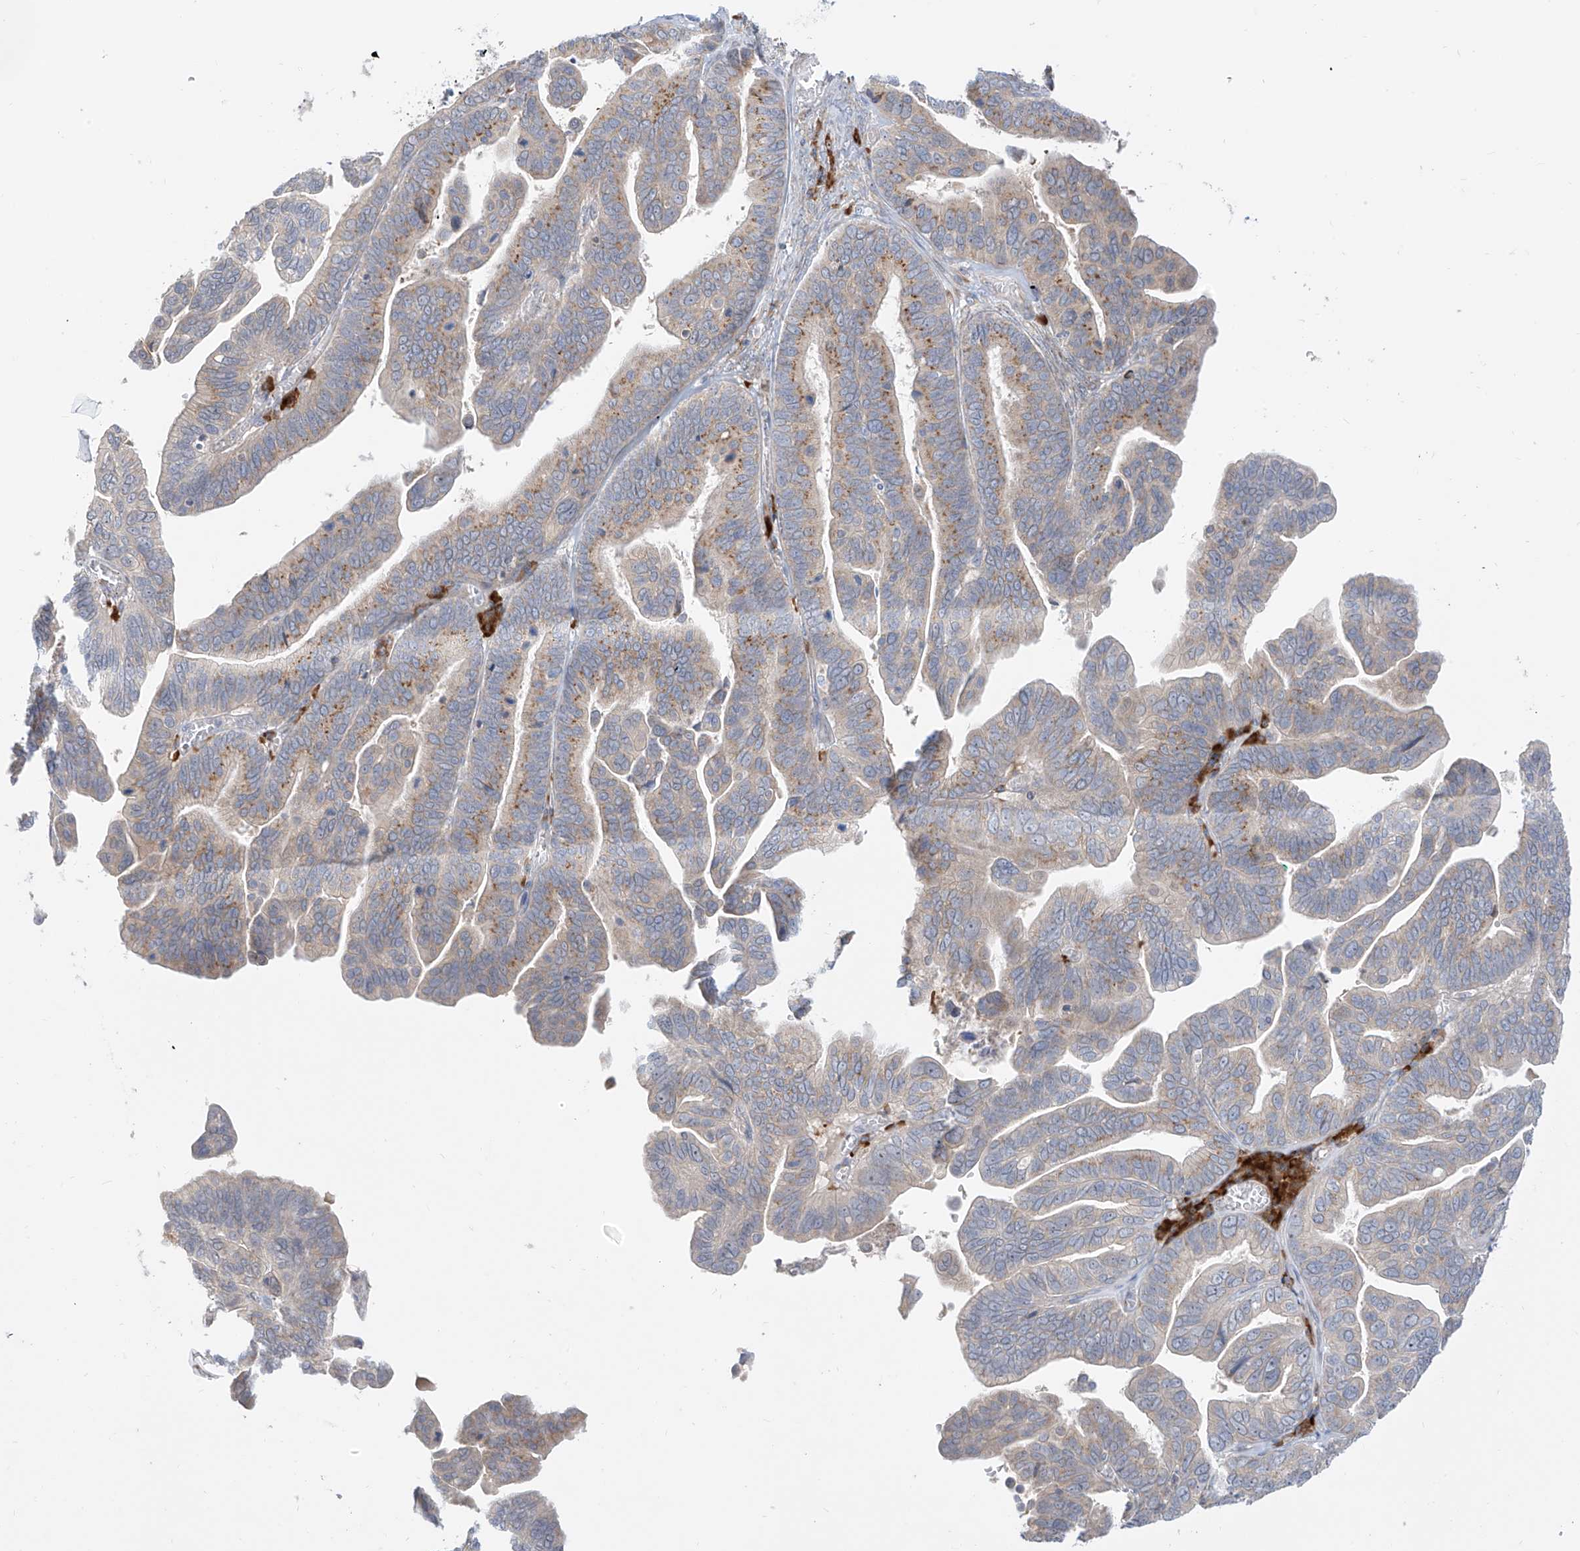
{"staining": {"intensity": "moderate", "quantity": "25%-75%", "location": "cytoplasmic/membranous"}, "tissue": "ovarian cancer", "cell_type": "Tumor cells", "image_type": "cancer", "snomed": [{"axis": "morphology", "description": "Cystadenocarcinoma, serous, NOS"}, {"axis": "topography", "description": "Ovary"}], "caption": "IHC histopathology image of neoplastic tissue: ovarian cancer (serous cystadenocarcinoma) stained using immunohistochemistry displays medium levels of moderate protein expression localized specifically in the cytoplasmic/membranous of tumor cells, appearing as a cytoplasmic/membranous brown color.", "gene": "SYTL3", "patient": {"sex": "female", "age": 56}}